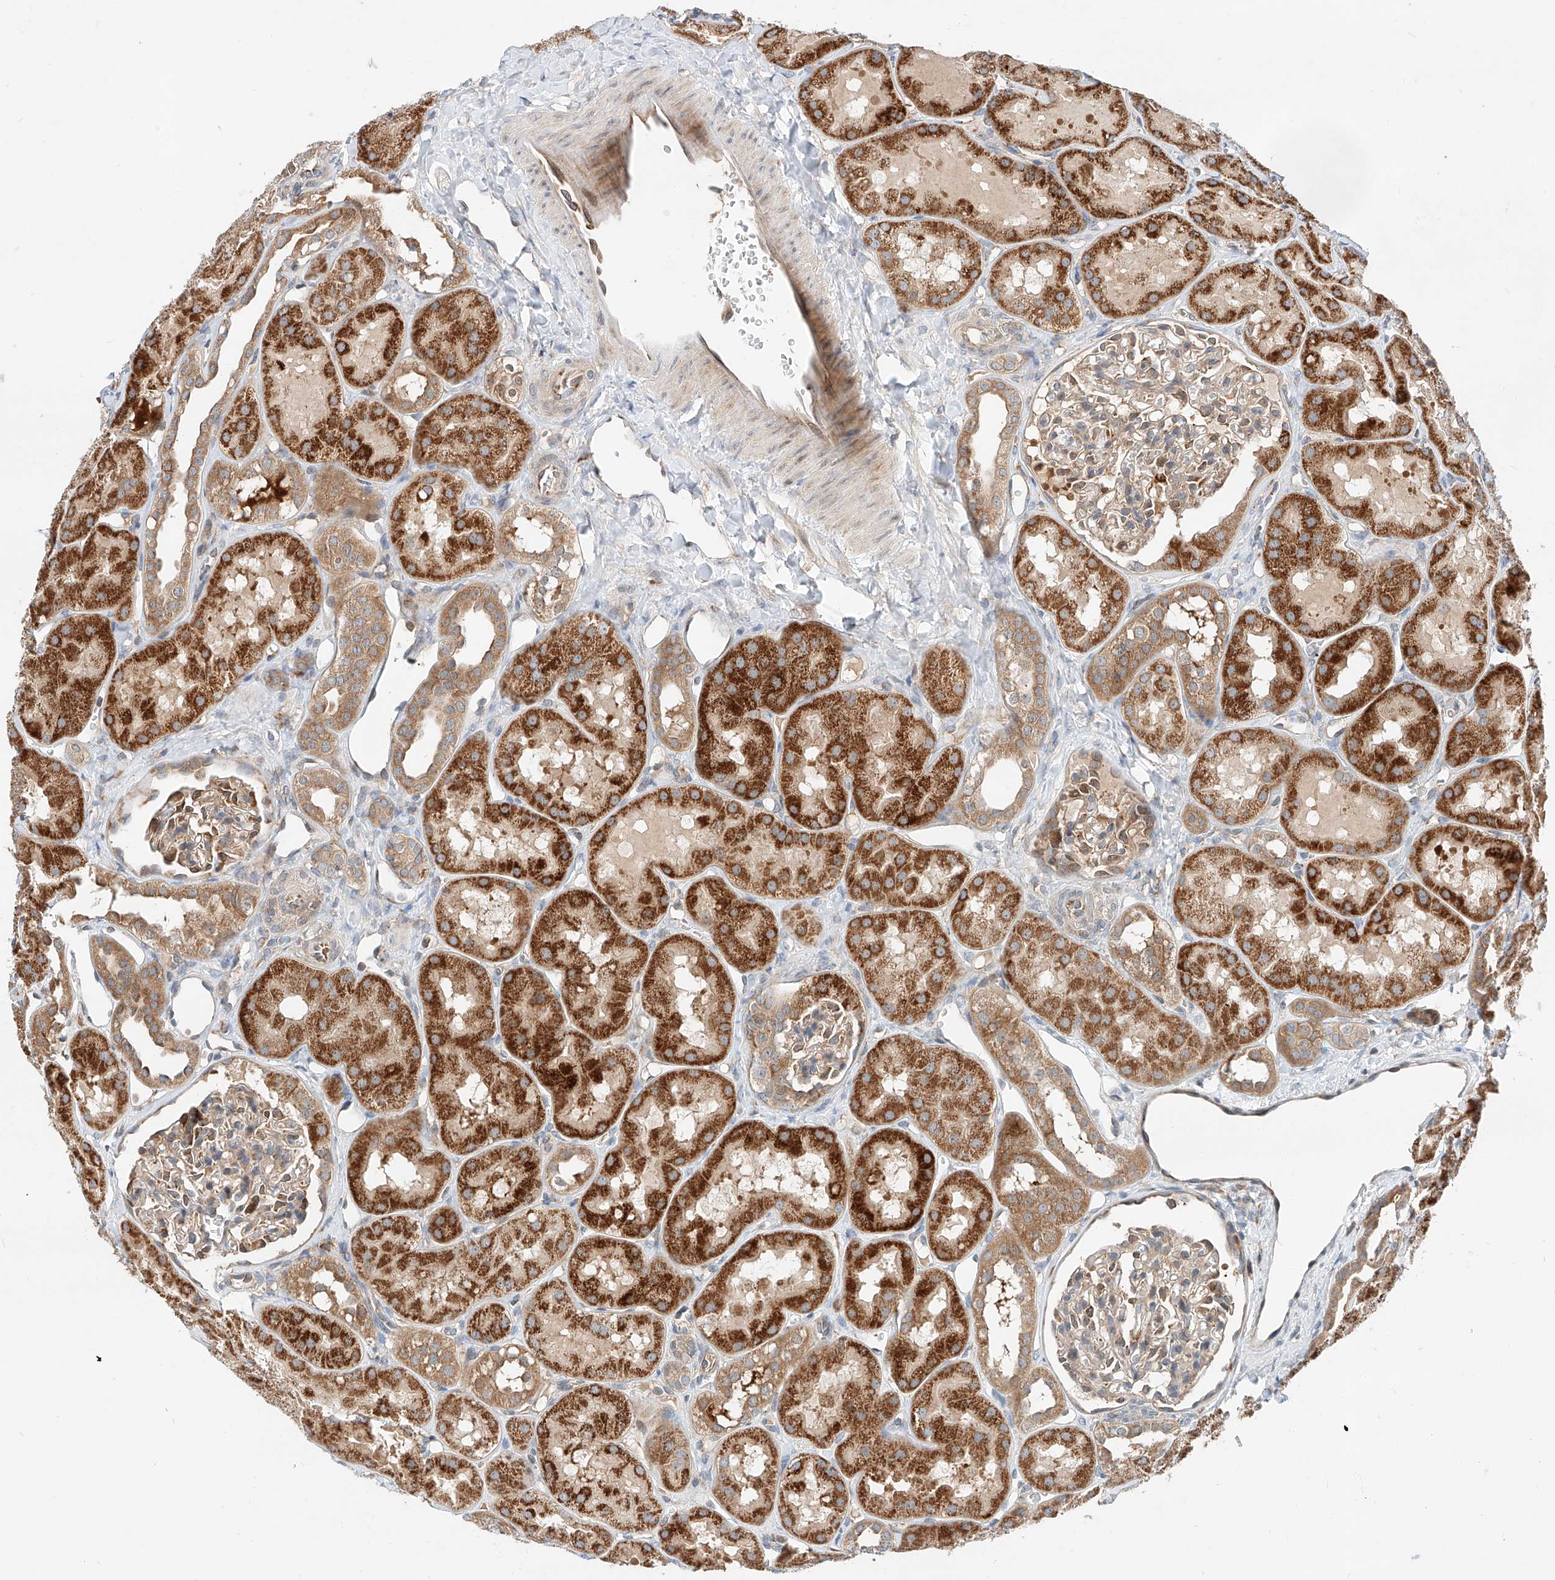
{"staining": {"intensity": "moderate", "quantity": "25%-75%", "location": "cytoplasmic/membranous"}, "tissue": "kidney", "cell_type": "Cells in glomeruli", "image_type": "normal", "snomed": [{"axis": "morphology", "description": "Normal tissue, NOS"}, {"axis": "topography", "description": "Kidney"}], "caption": "A medium amount of moderate cytoplasmic/membranous expression is present in about 25%-75% of cells in glomeruli in unremarkable kidney. The staining was performed using DAB to visualize the protein expression in brown, while the nuclei were stained in blue with hematoxylin (Magnification: 20x).", "gene": "RUSC1", "patient": {"sex": "male", "age": 16}}